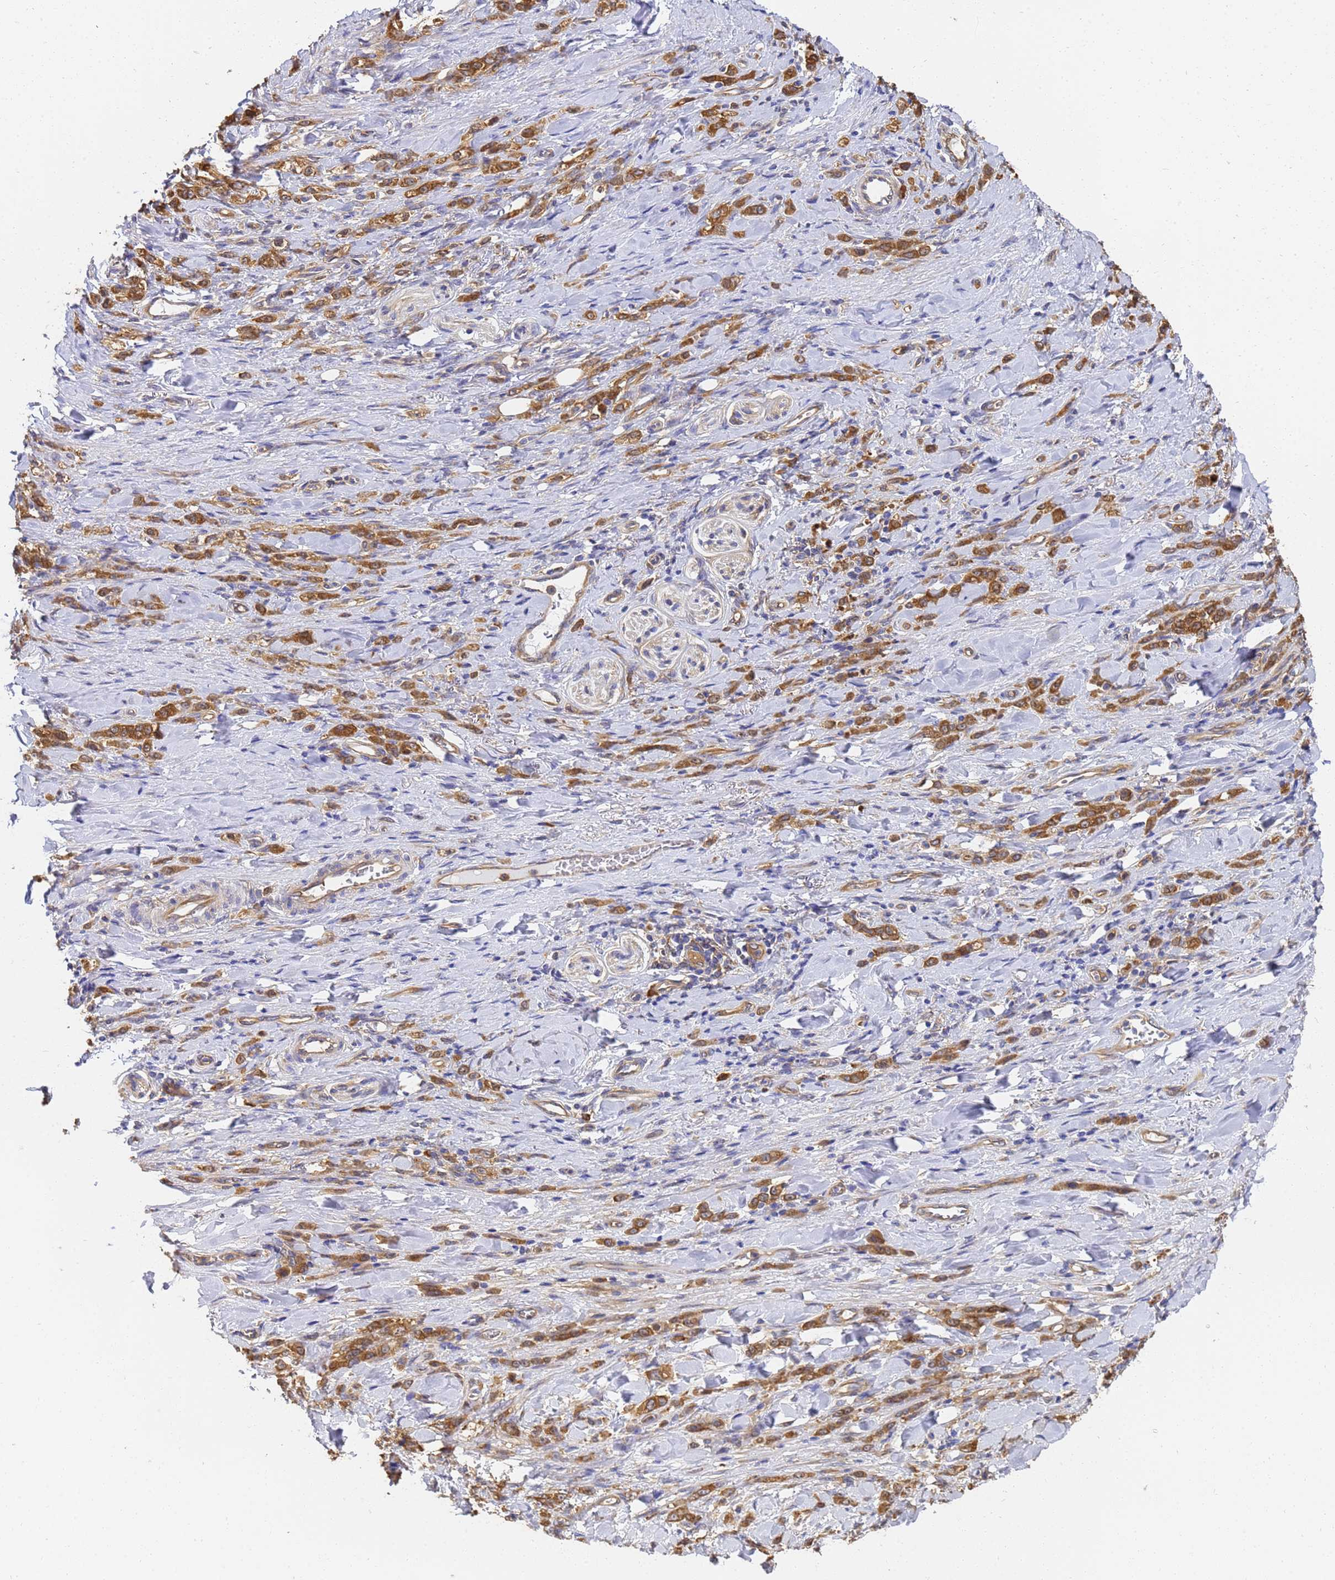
{"staining": {"intensity": "strong", "quantity": ">75%", "location": "cytoplasmic/membranous"}, "tissue": "stomach cancer", "cell_type": "Tumor cells", "image_type": "cancer", "snomed": [{"axis": "morphology", "description": "Normal tissue, NOS"}, {"axis": "morphology", "description": "Adenocarcinoma, NOS"}, {"axis": "topography", "description": "Stomach"}], "caption": "Adenocarcinoma (stomach) stained with immunohistochemistry demonstrates strong cytoplasmic/membranous staining in approximately >75% of tumor cells.", "gene": "NME1-NME2", "patient": {"sex": "male", "age": 82}}